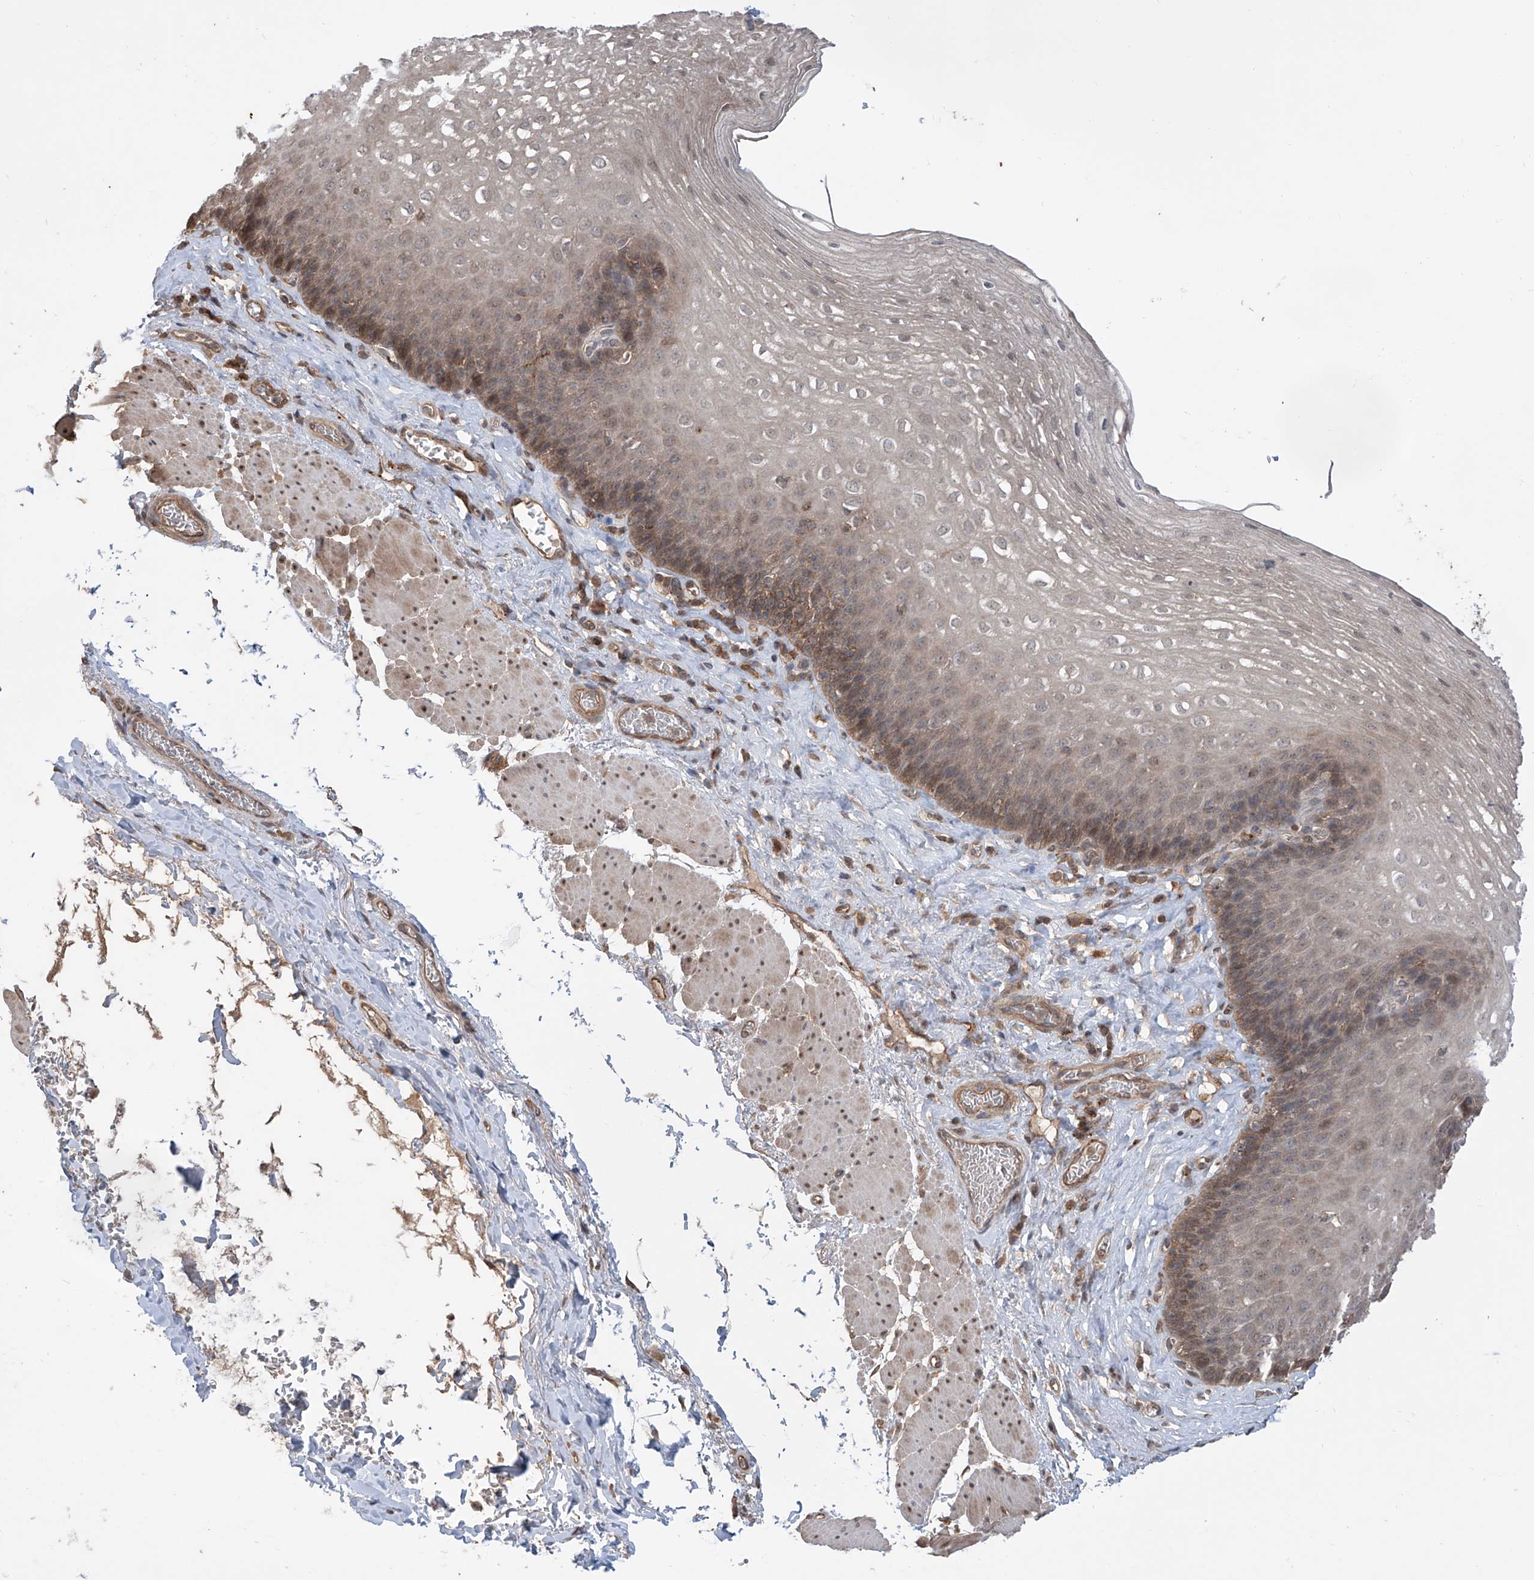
{"staining": {"intensity": "moderate", "quantity": "<25%", "location": "cytoplasmic/membranous,nuclear"}, "tissue": "esophagus", "cell_type": "Squamous epithelial cells", "image_type": "normal", "snomed": [{"axis": "morphology", "description": "Normal tissue, NOS"}, {"axis": "topography", "description": "Esophagus"}], "caption": "Immunohistochemical staining of normal human esophagus reveals <25% levels of moderate cytoplasmic/membranous,nuclear protein positivity in about <25% of squamous epithelial cells.", "gene": "HOXC8", "patient": {"sex": "female", "age": 66}}